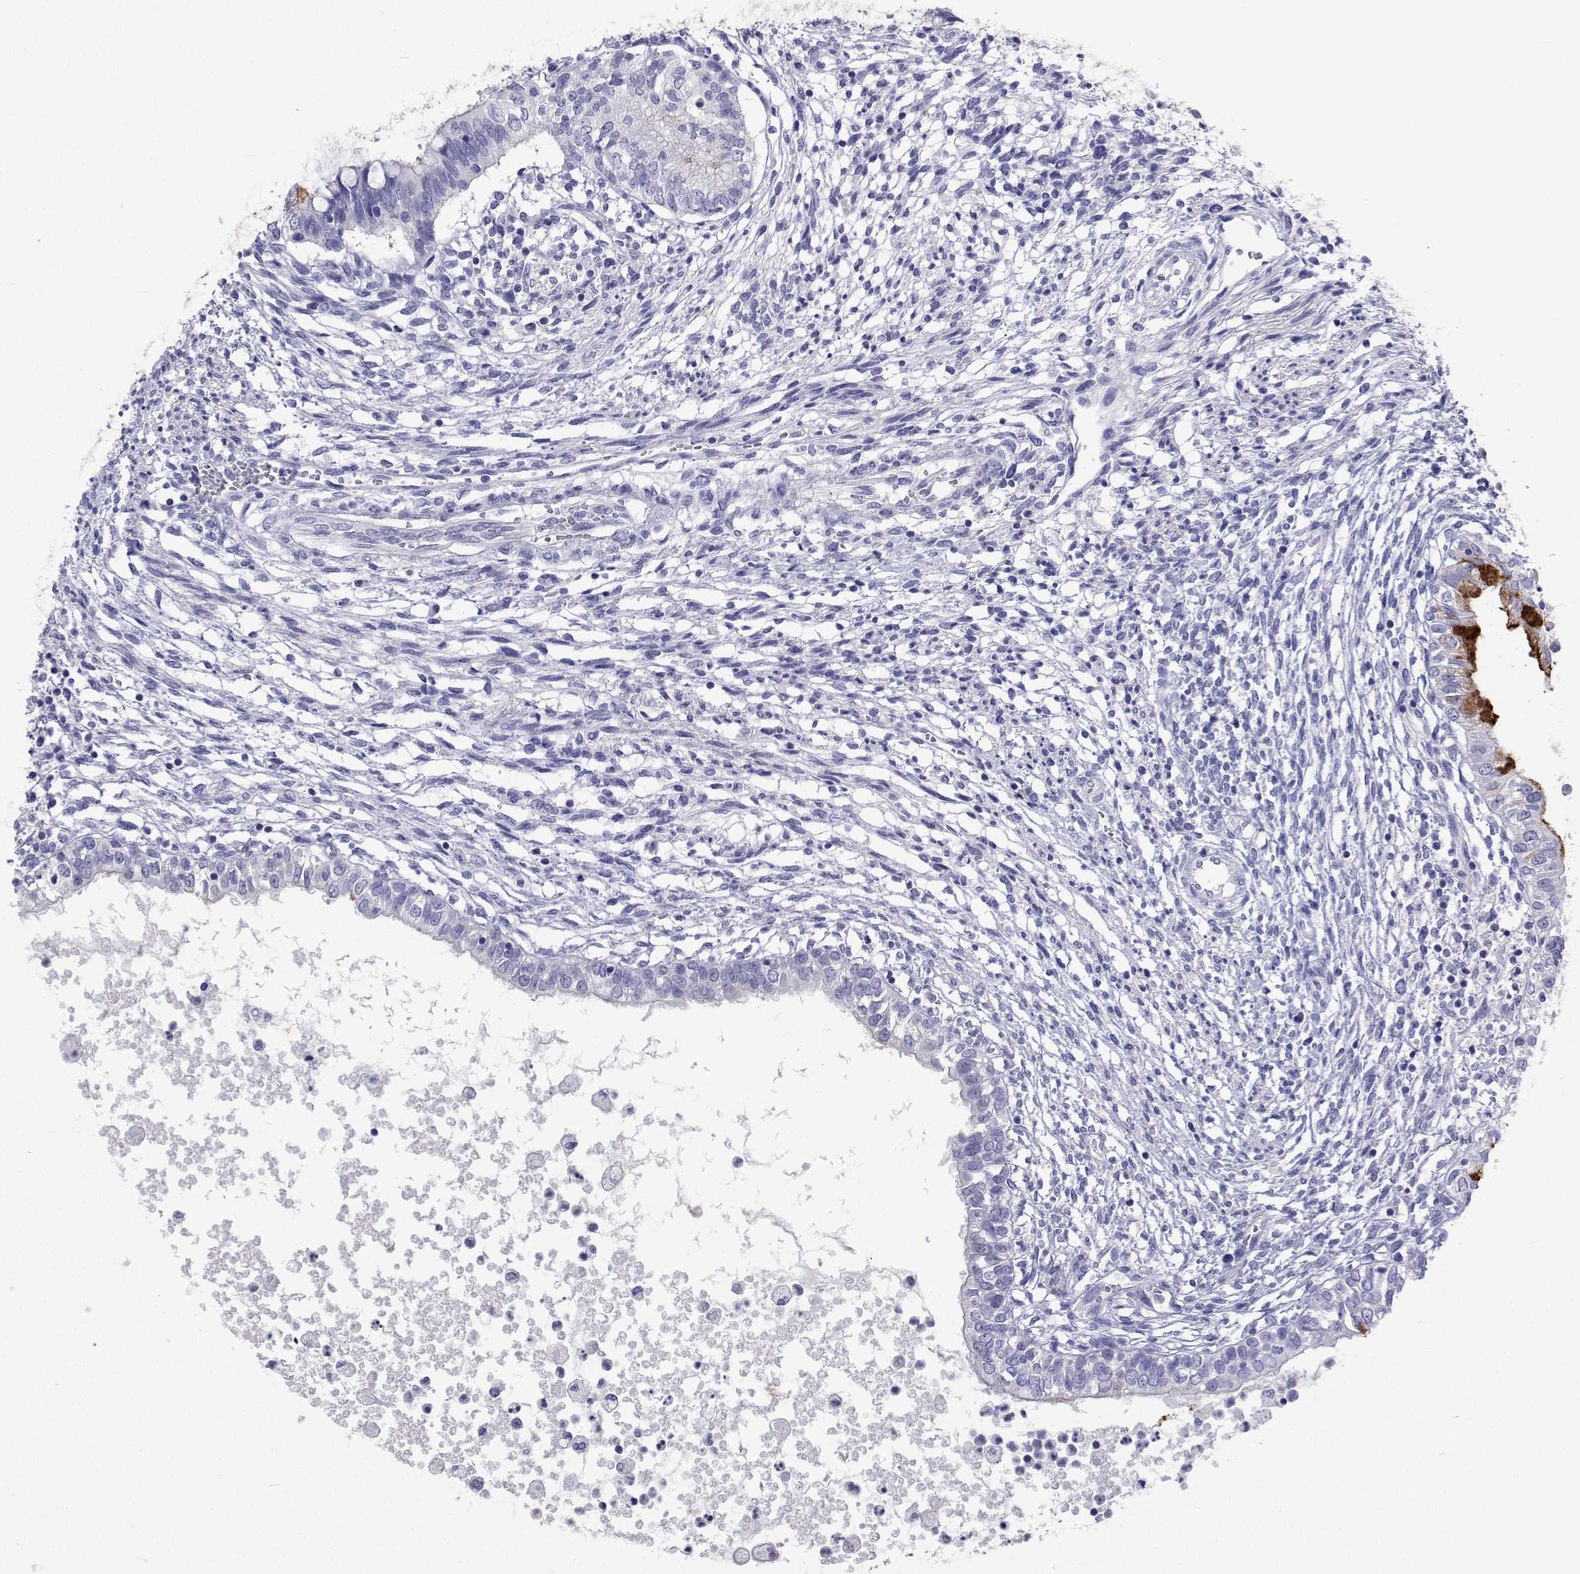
{"staining": {"intensity": "negative", "quantity": "none", "location": "none"}, "tissue": "testis cancer", "cell_type": "Tumor cells", "image_type": "cancer", "snomed": [{"axis": "morphology", "description": "Carcinoma, Embryonal, NOS"}, {"axis": "topography", "description": "Testis"}], "caption": "Tumor cells are negative for protein expression in human testis cancer (embryonal carcinoma).", "gene": "UMODL1", "patient": {"sex": "male", "age": 37}}